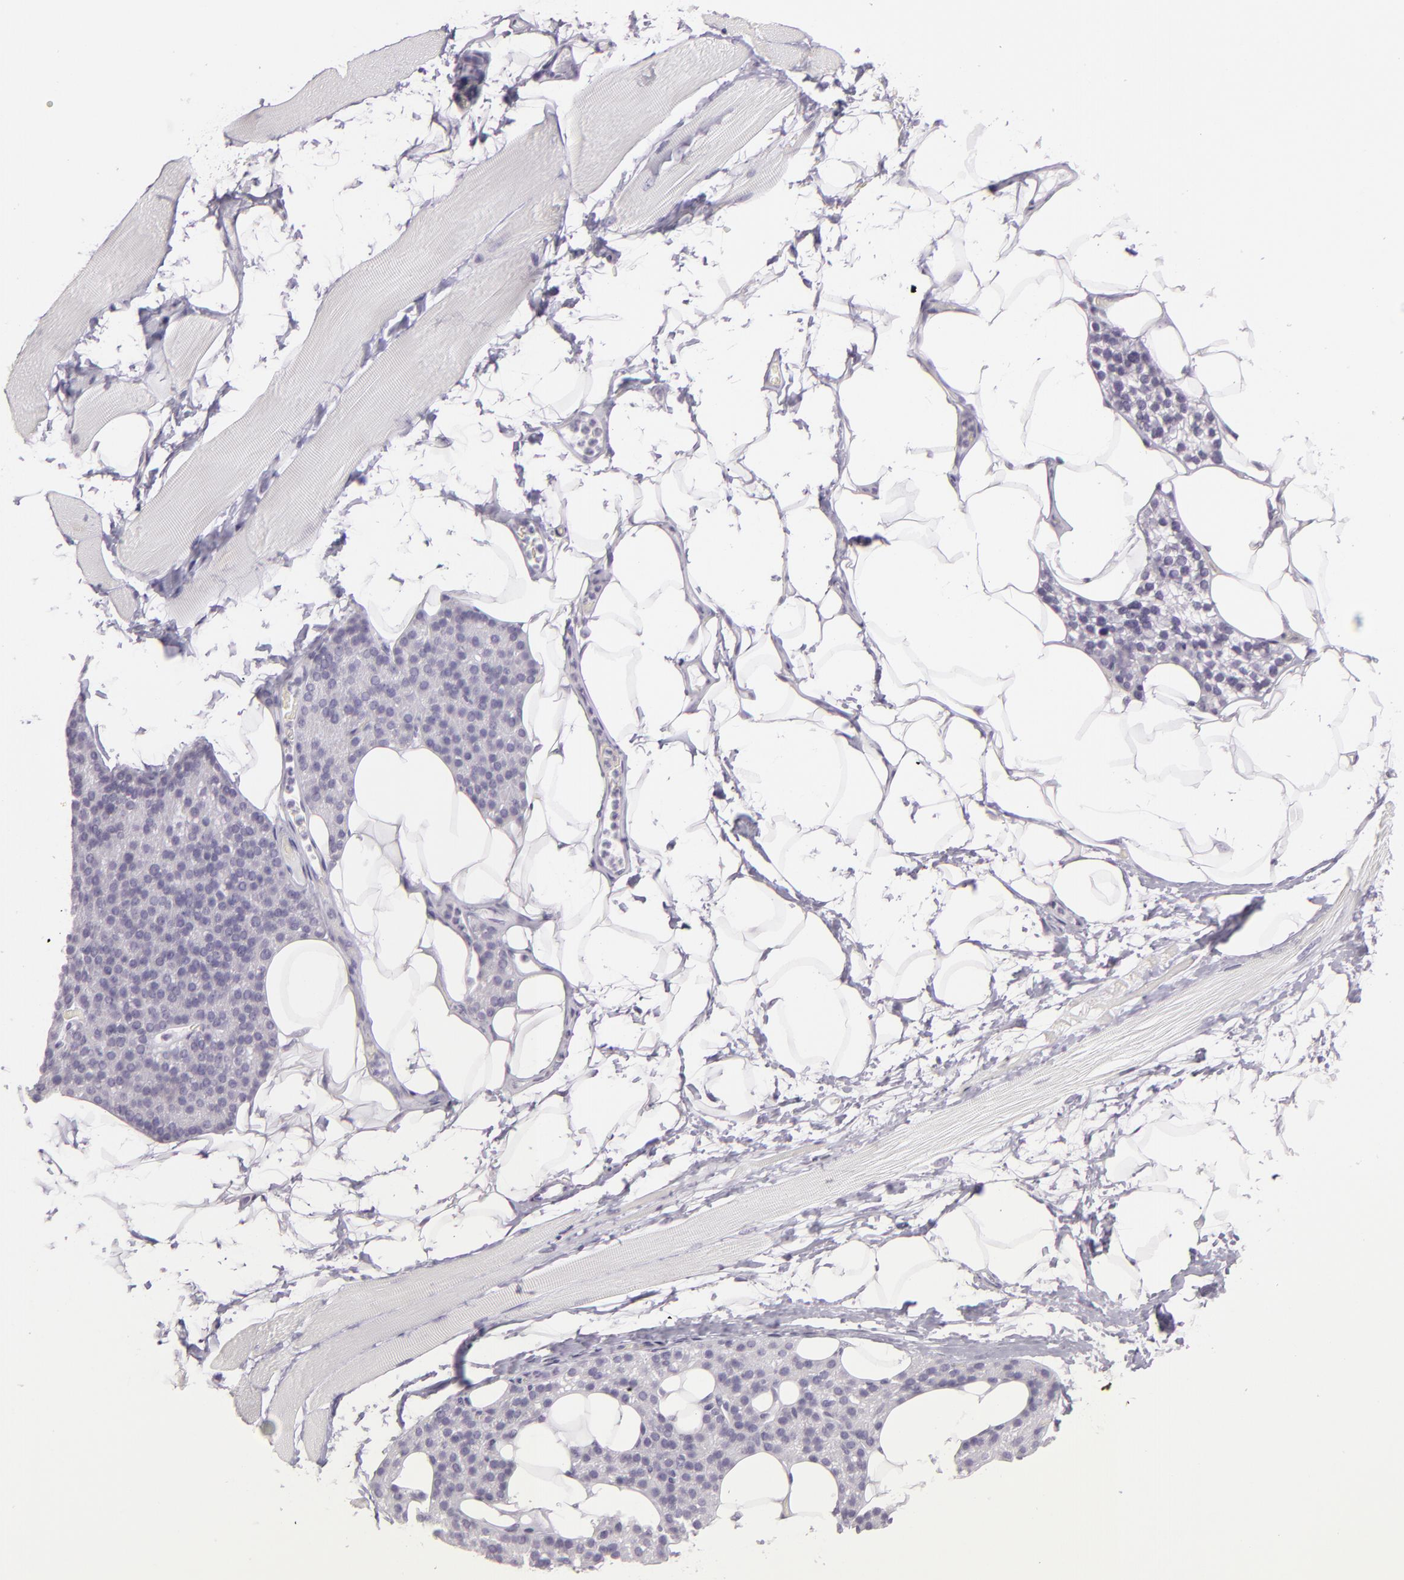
{"staining": {"intensity": "negative", "quantity": "none", "location": "none"}, "tissue": "skeletal muscle", "cell_type": "Myocytes", "image_type": "normal", "snomed": [{"axis": "morphology", "description": "Normal tissue, NOS"}, {"axis": "topography", "description": "Skeletal muscle"}, {"axis": "topography", "description": "Parathyroid gland"}], "caption": "Unremarkable skeletal muscle was stained to show a protein in brown. There is no significant expression in myocytes. (Immunohistochemistry (ihc), brightfield microscopy, high magnification).", "gene": "MUC6", "patient": {"sex": "female", "age": 37}}